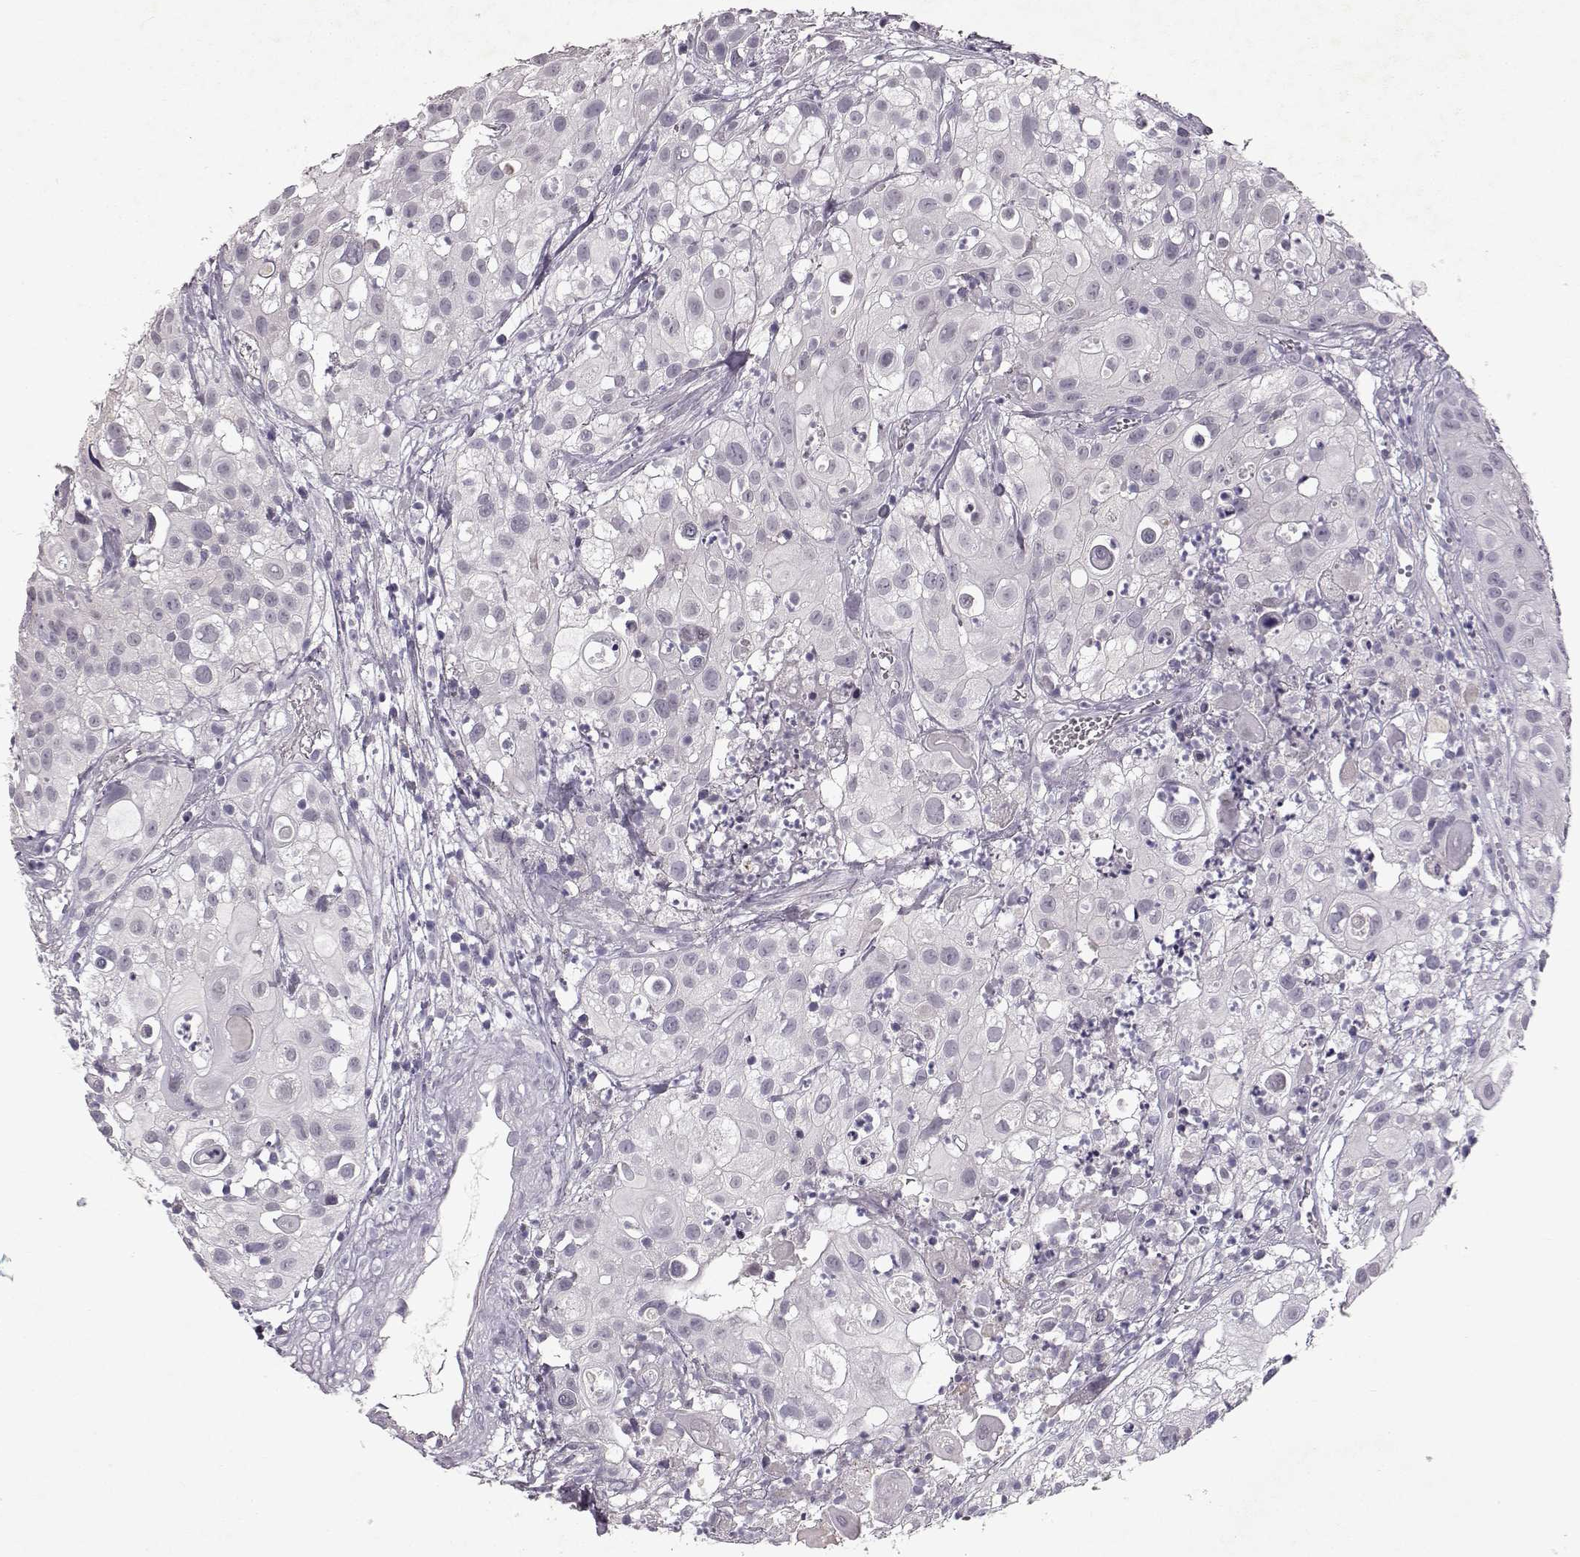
{"staining": {"intensity": "negative", "quantity": "none", "location": "none"}, "tissue": "urothelial cancer", "cell_type": "Tumor cells", "image_type": "cancer", "snomed": [{"axis": "morphology", "description": "Urothelial carcinoma, High grade"}, {"axis": "topography", "description": "Urinary bladder"}], "caption": "This is an IHC histopathology image of urothelial cancer. There is no expression in tumor cells.", "gene": "SPAG17", "patient": {"sex": "female", "age": 79}}